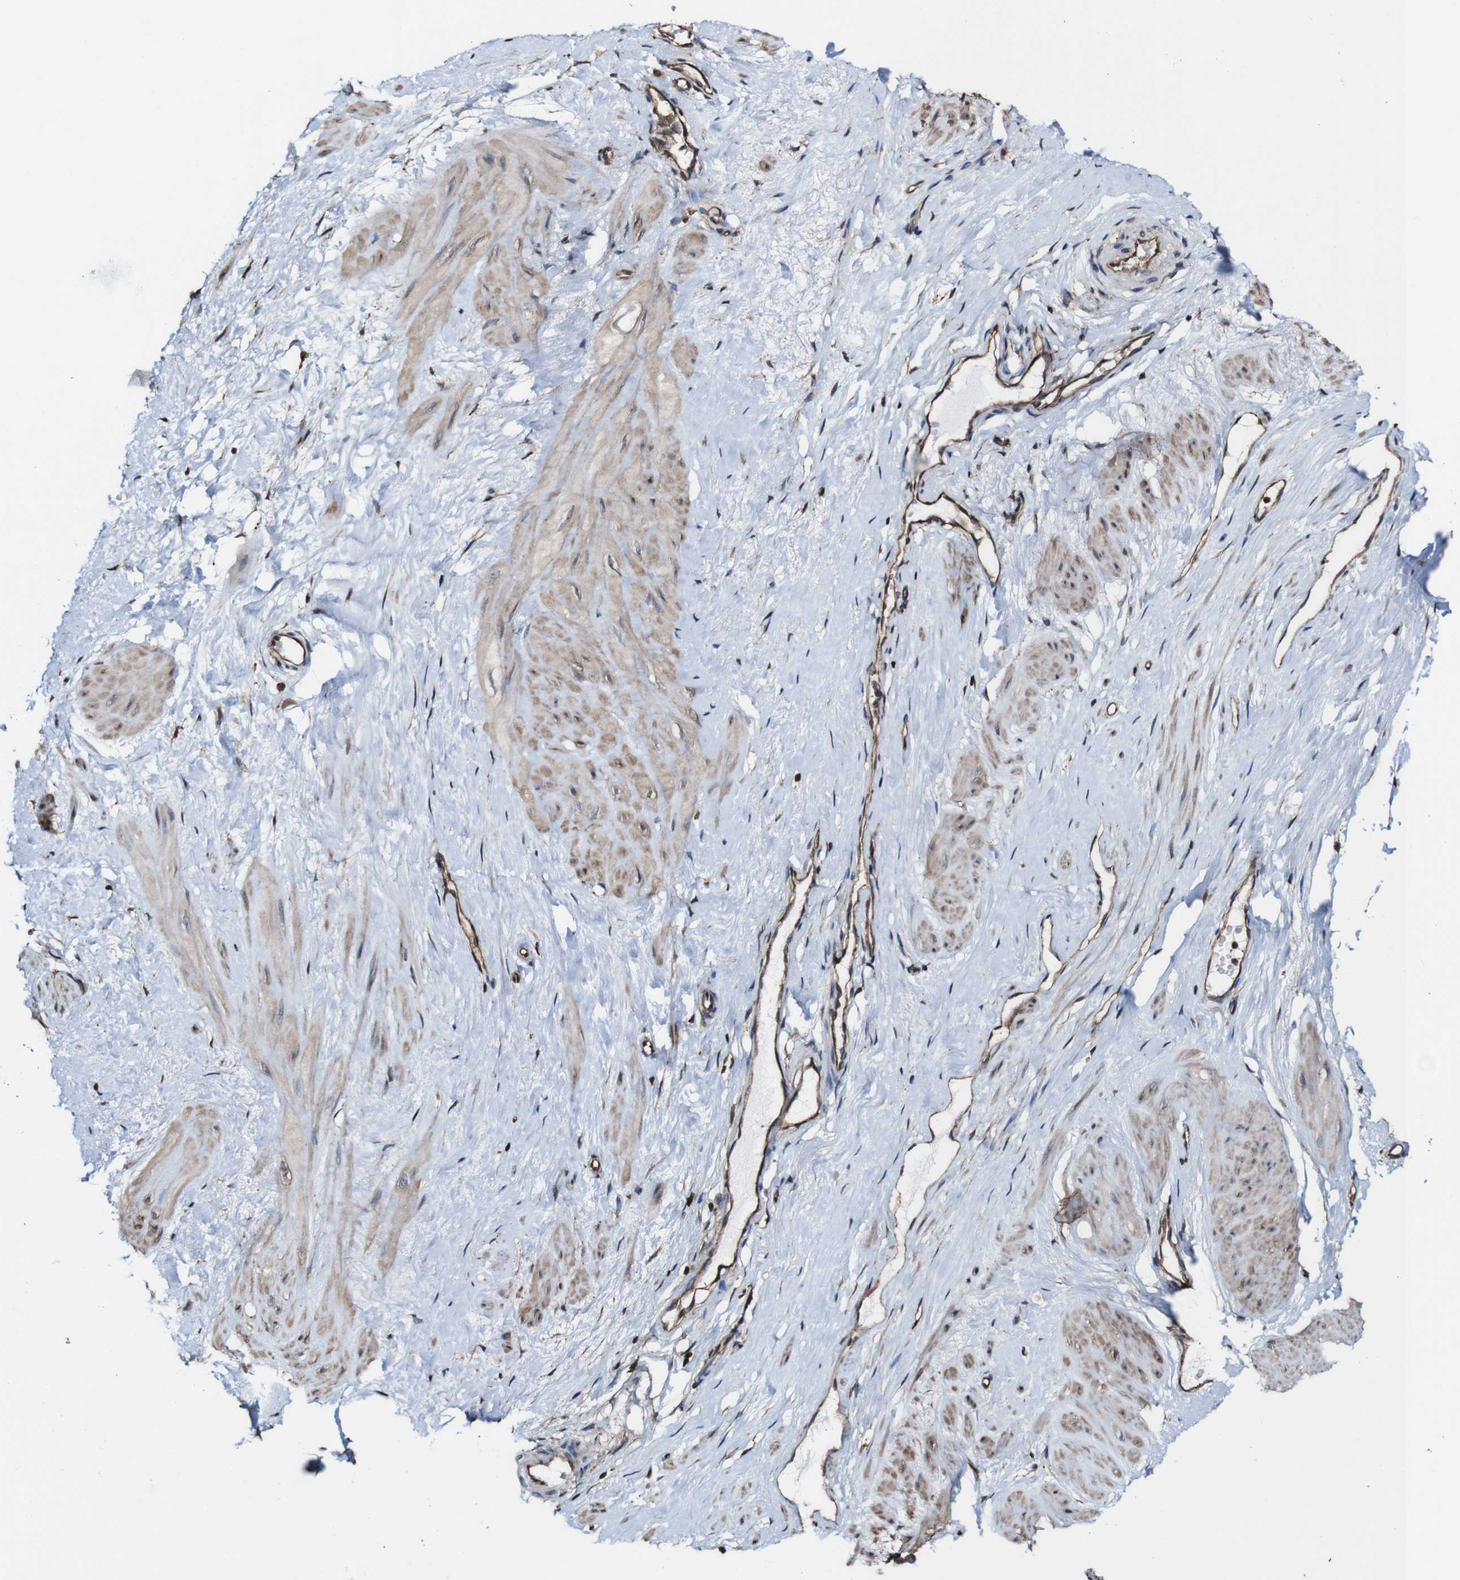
{"staining": {"intensity": "moderate", "quantity": ">75%", "location": "cytoplasmic/membranous"}, "tissue": "adipose tissue", "cell_type": "Adipocytes", "image_type": "normal", "snomed": [{"axis": "morphology", "description": "Normal tissue, NOS"}, {"axis": "topography", "description": "Soft tissue"}, {"axis": "topography", "description": "Vascular tissue"}], "caption": "The micrograph shows immunohistochemical staining of unremarkable adipose tissue. There is moderate cytoplasmic/membranous expression is appreciated in approximately >75% of adipocytes. The protein of interest is shown in brown color, while the nuclei are stained blue.", "gene": "PTPRR", "patient": {"sex": "female", "age": 35}}